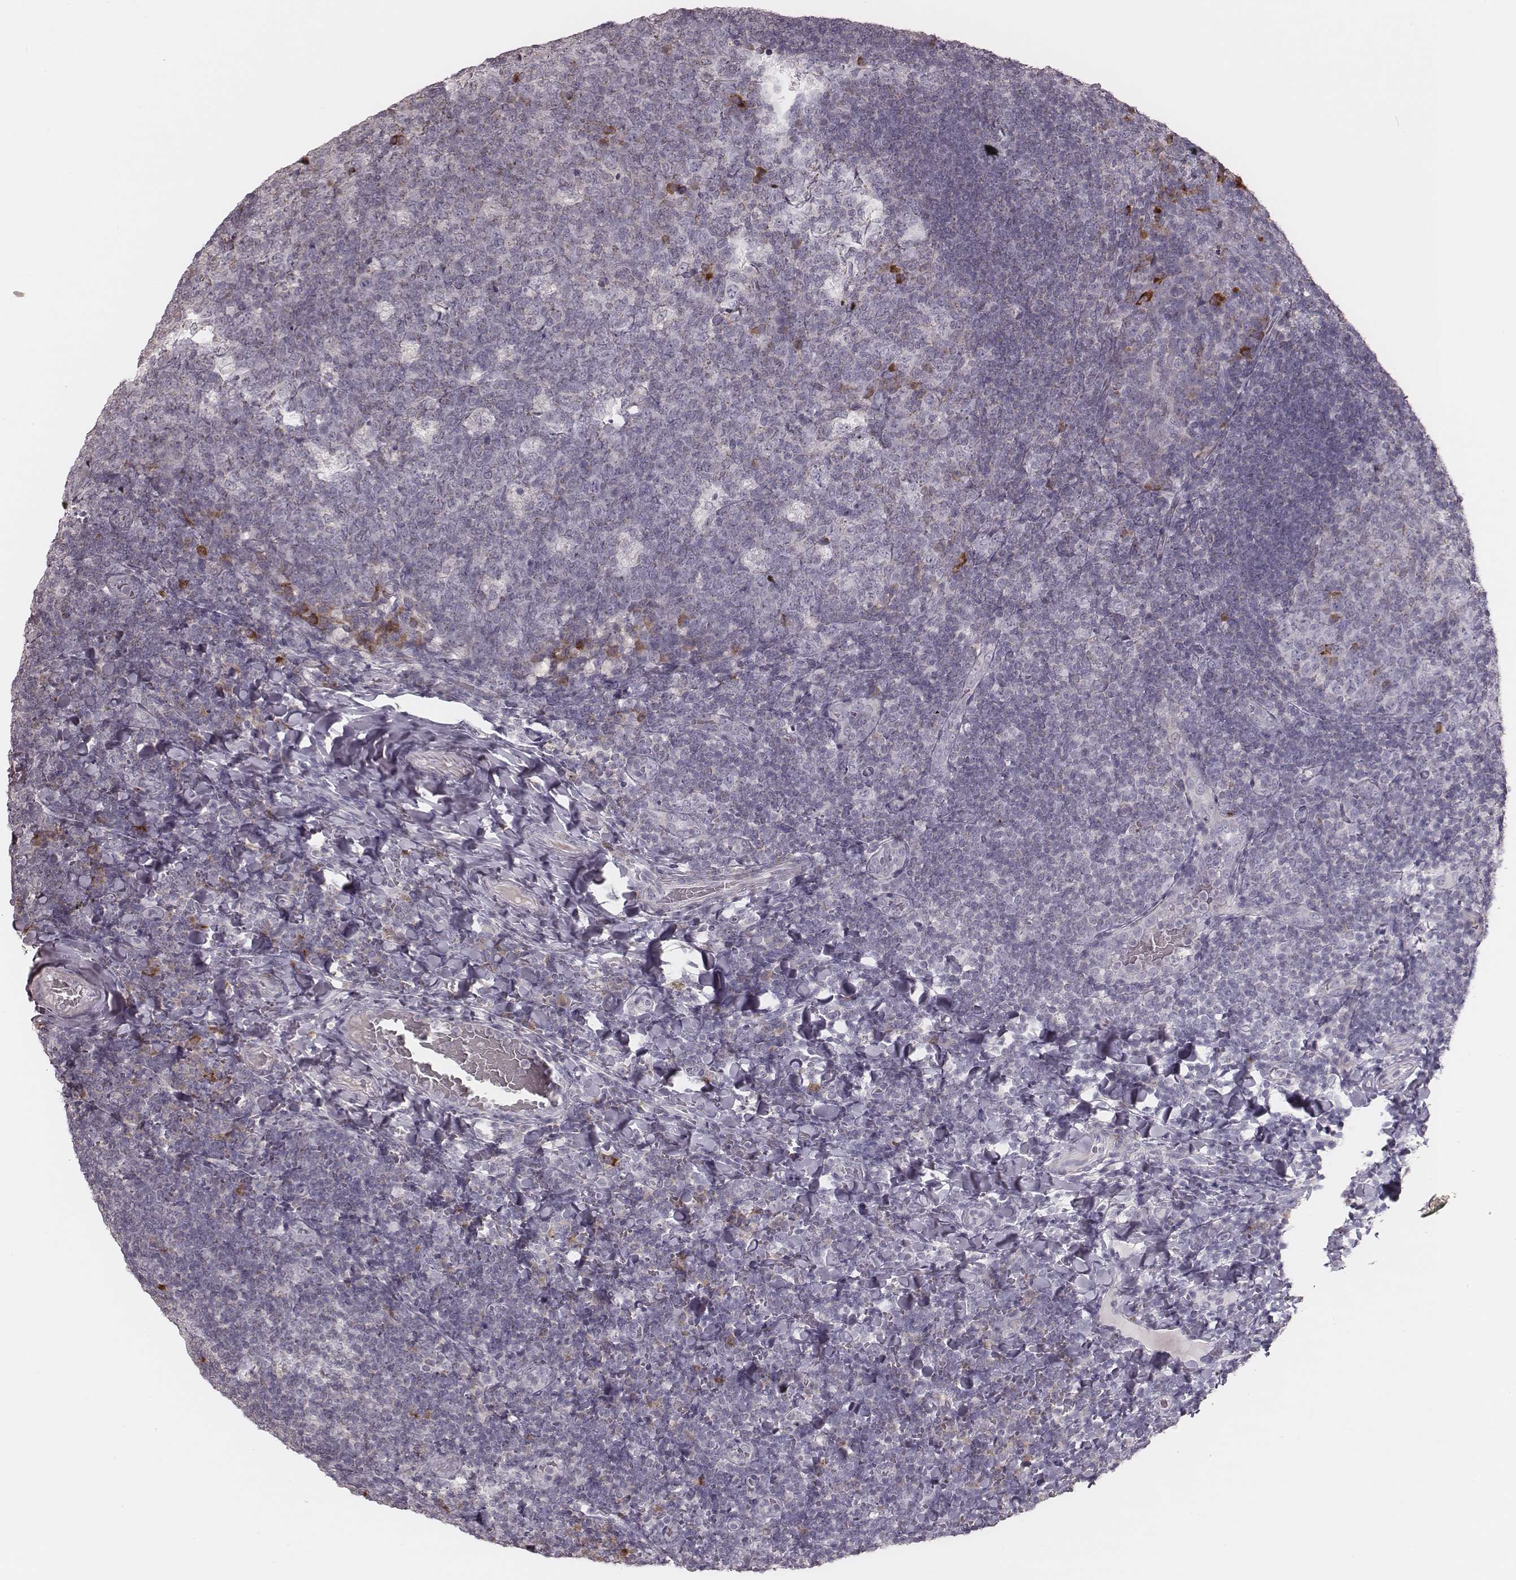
{"staining": {"intensity": "strong", "quantity": "<25%", "location": "cytoplasmic/membranous"}, "tissue": "tonsil", "cell_type": "Germinal center cells", "image_type": "normal", "snomed": [{"axis": "morphology", "description": "Normal tissue, NOS"}, {"axis": "topography", "description": "Tonsil"}], "caption": "Immunohistochemistry (IHC) micrograph of normal tonsil: tonsil stained using IHC exhibits medium levels of strong protein expression localized specifically in the cytoplasmic/membranous of germinal center cells, appearing as a cytoplasmic/membranous brown color.", "gene": "KIF5C", "patient": {"sex": "male", "age": 17}}